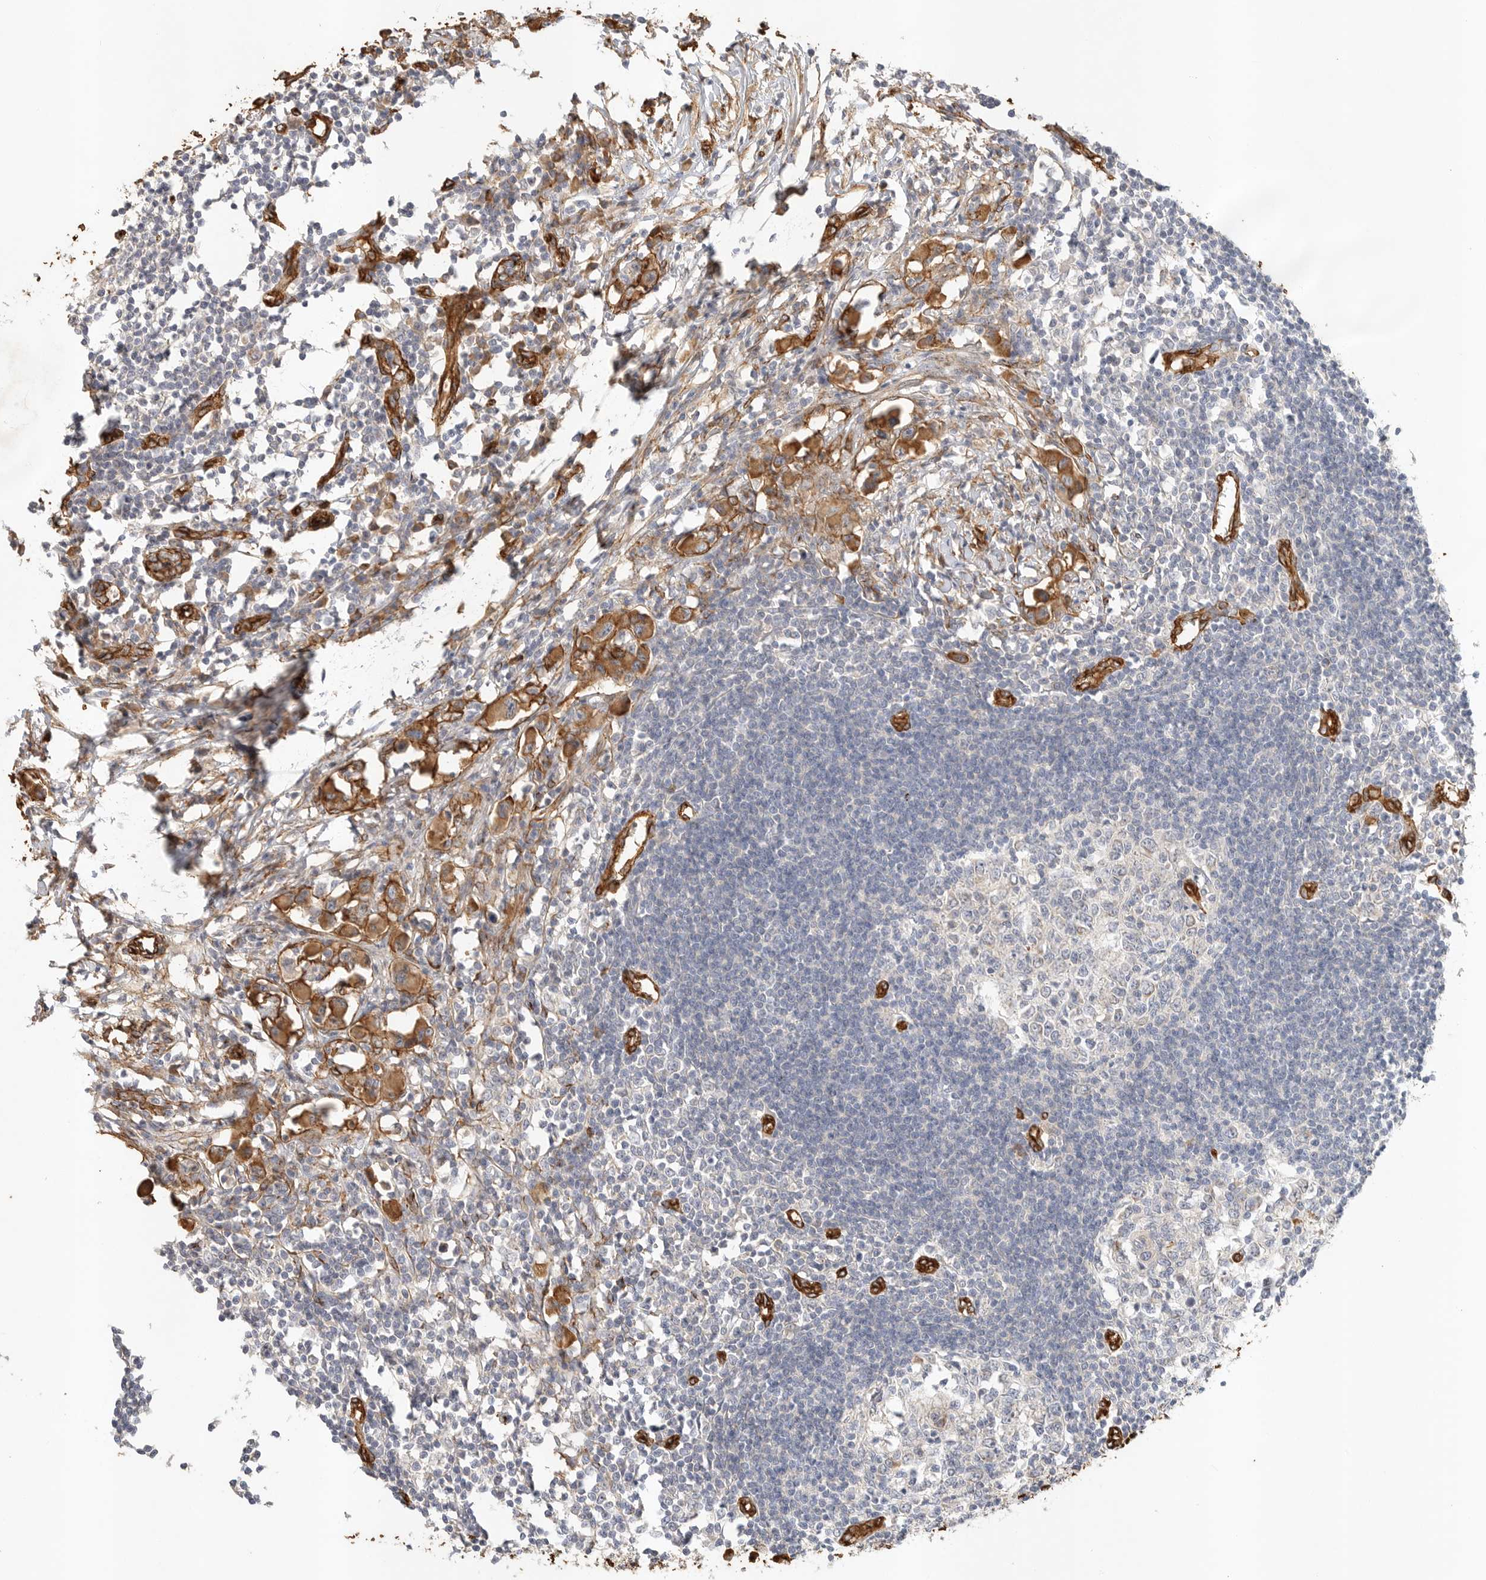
{"staining": {"intensity": "negative", "quantity": "none", "location": "none"}, "tissue": "lymph node", "cell_type": "Germinal center cells", "image_type": "normal", "snomed": [{"axis": "morphology", "description": "Normal tissue, NOS"}, {"axis": "morphology", "description": "Malignant melanoma, Metastatic site"}, {"axis": "topography", "description": "Lymph node"}], "caption": "This is a photomicrograph of immunohistochemistry staining of benign lymph node, which shows no positivity in germinal center cells.", "gene": "JMJD4", "patient": {"sex": "male", "age": 41}}